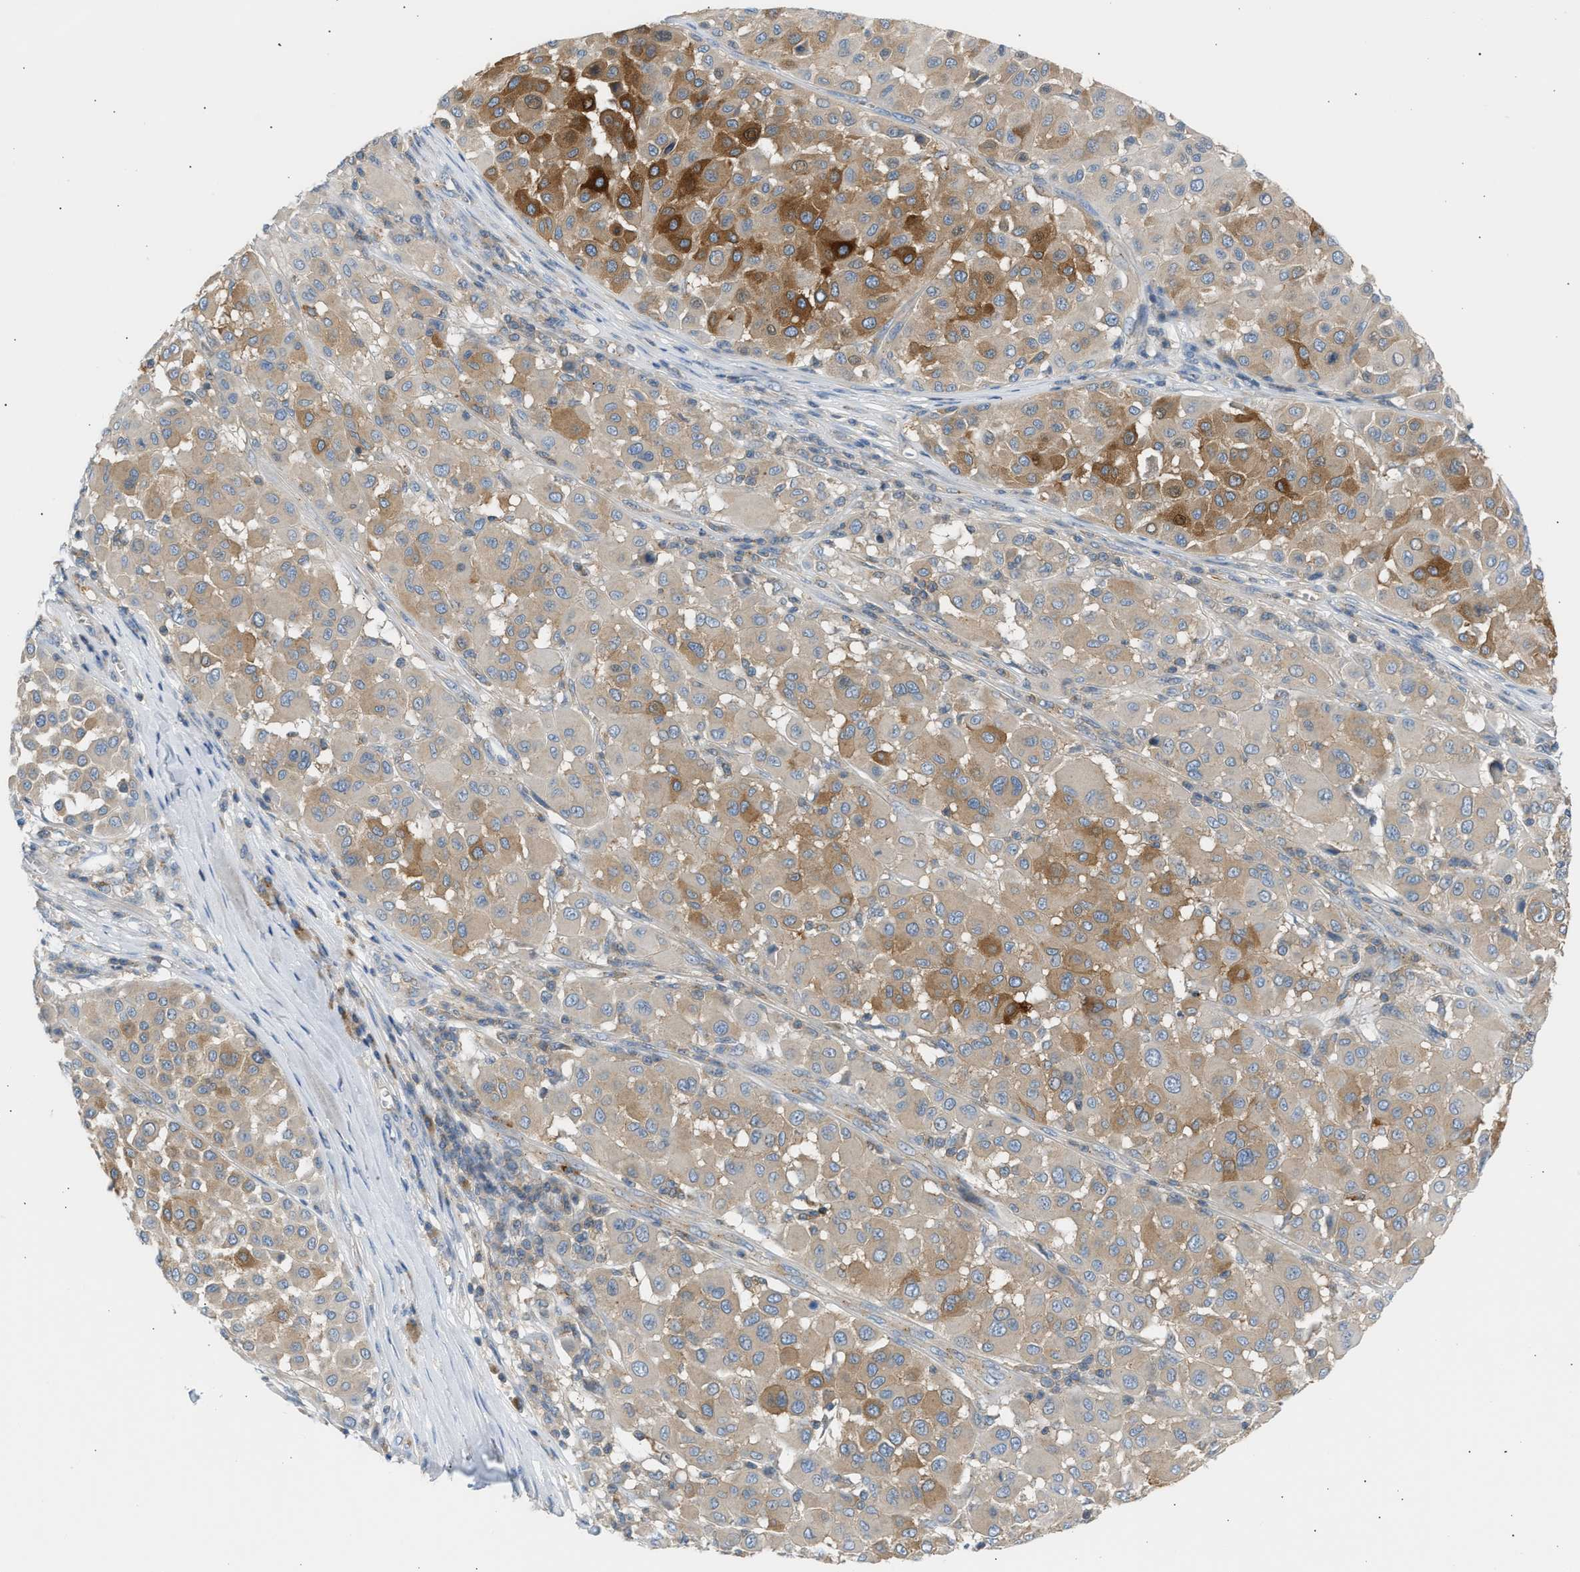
{"staining": {"intensity": "moderate", "quantity": "25%-75%", "location": "cytoplasmic/membranous"}, "tissue": "melanoma", "cell_type": "Tumor cells", "image_type": "cancer", "snomed": [{"axis": "morphology", "description": "Malignant melanoma, Metastatic site"}, {"axis": "topography", "description": "Soft tissue"}], "caption": "The micrograph shows a brown stain indicating the presence of a protein in the cytoplasmic/membranous of tumor cells in melanoma. (DAB IHC with brightfield microscopy, high magnification).", "gene": "TRIM50", "patient": {"sex": "male", "age": 41}}